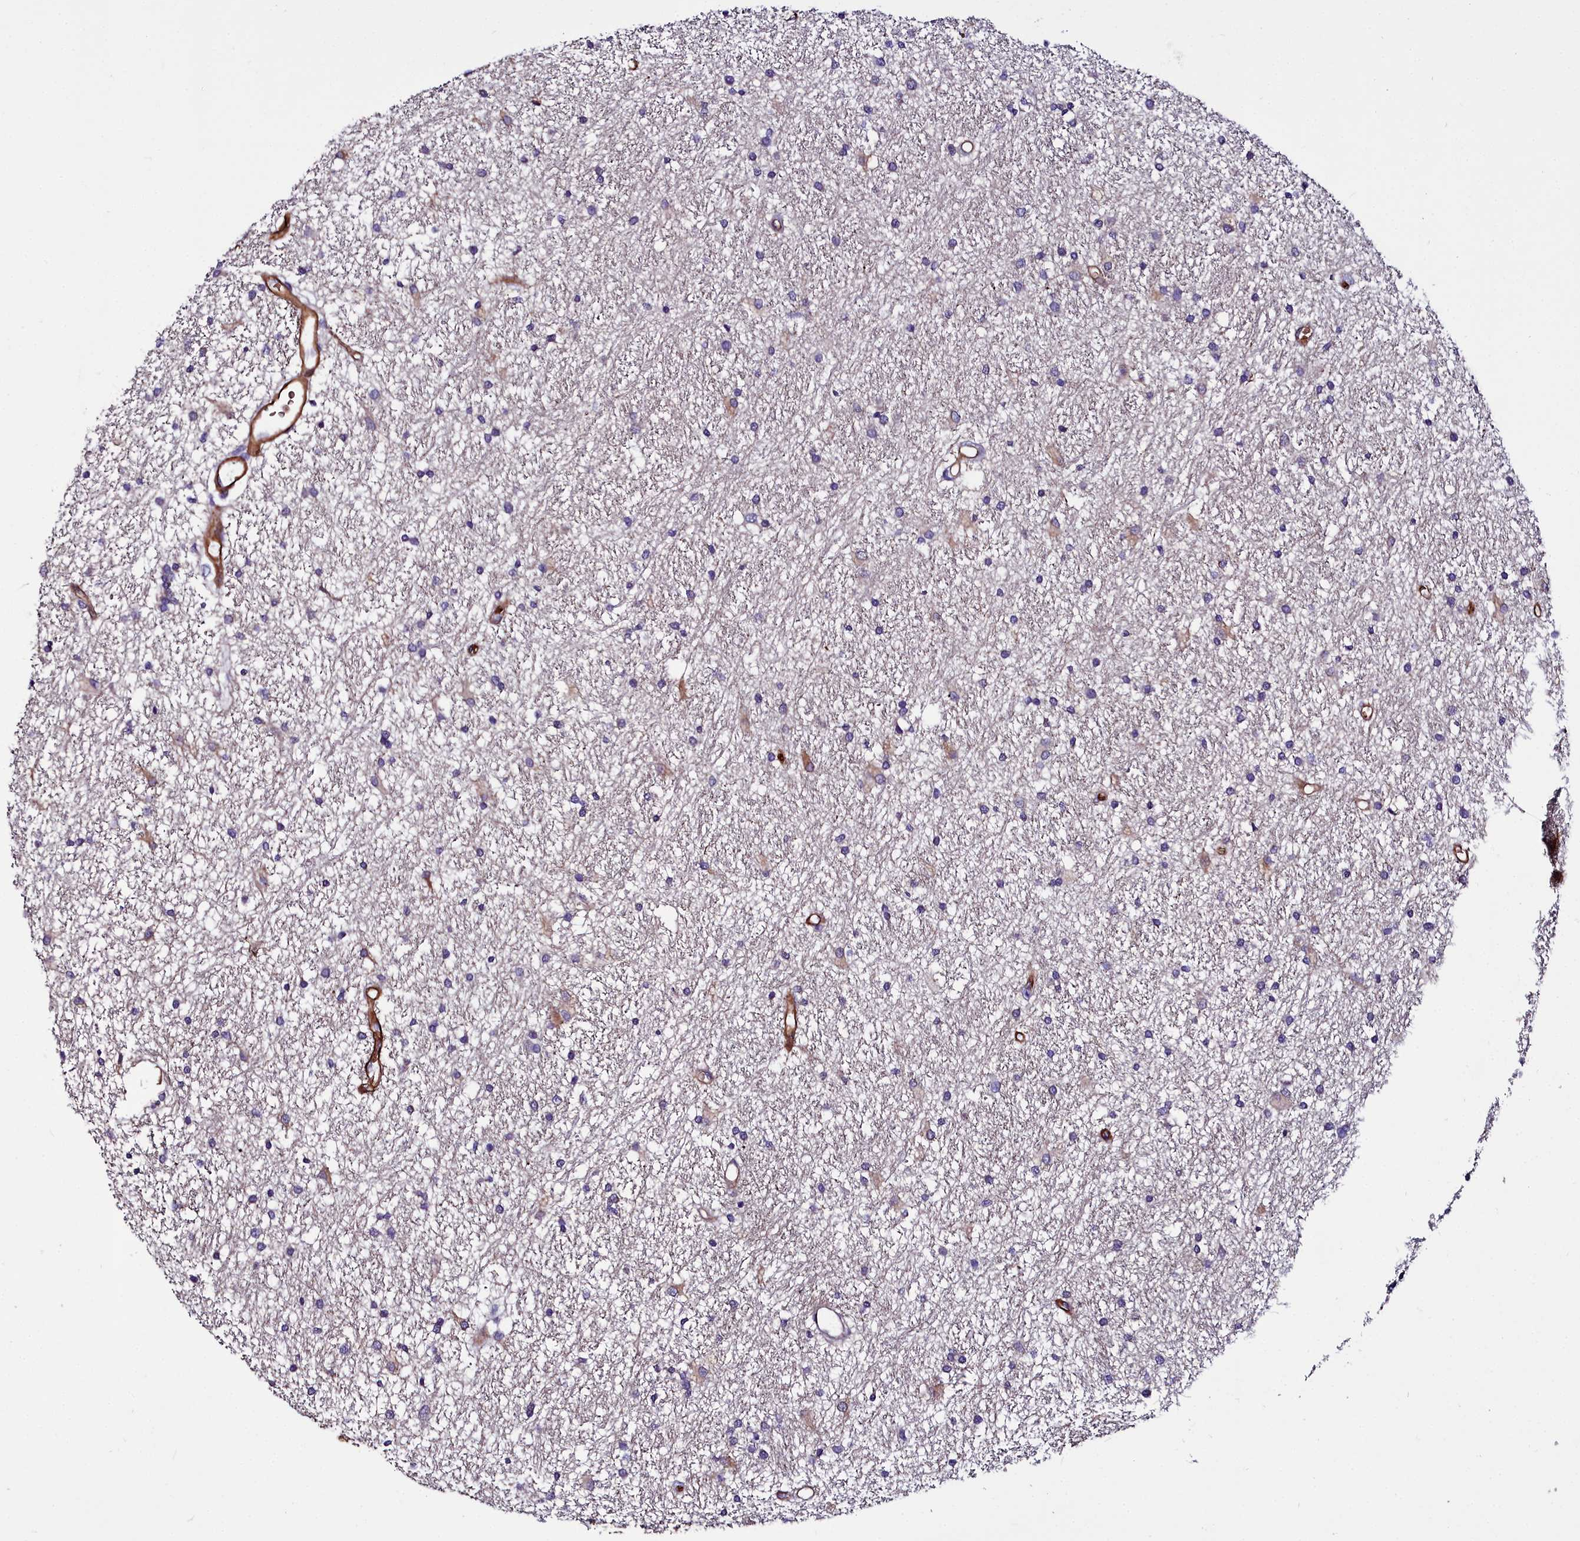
{"staining": {"intensity": "weak", "quantity": "<25%", "location": "cytoplasmic/membranous"}, "tissue": "glioma", "cell_type": "Tumor cells", "image_type": "cancer", "snomed": [{"axis": "morphology", "description": "Glioma, malignant, High grade"}, {"axis": "topography", "description": "Brain"}], "caption": "A histopathology image of human malignant glioma (high-grade) is negative for staining in tumor cells.", "gene": "CYP4F11", "patient": {"sex": "male", "age": 77}}